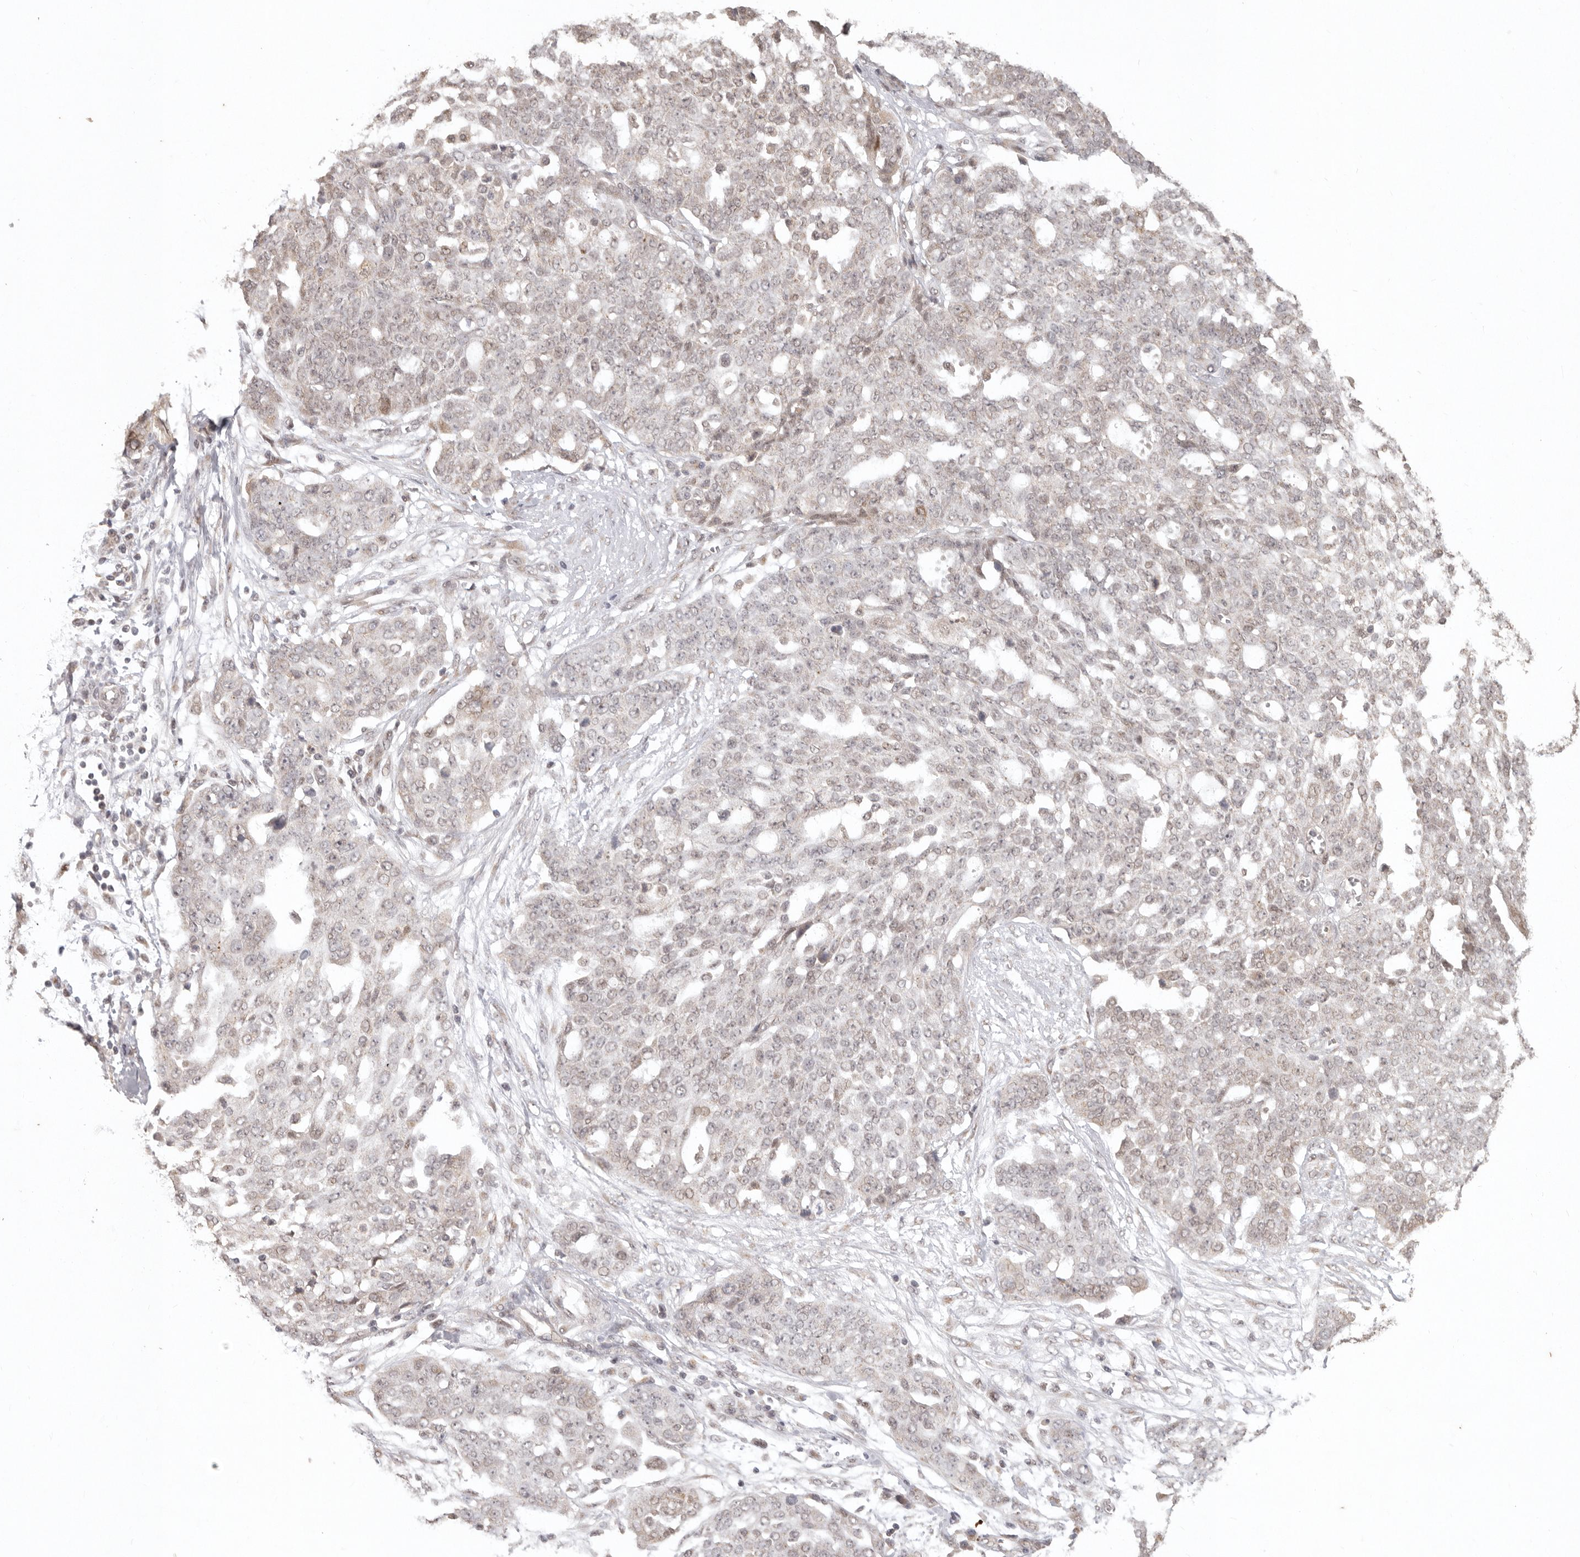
{"staining": {"intensity": "weak", "quantity": "25%-75%", "location": "nuclear"}, "tissue": "ovarian cancer", "cell_type": "Tumor cells", "image_type": "cancer", "snomed": [{"axis": "morphology", "description": "Cystadenocarcinoma, serous, NOS"}, {"axis": "topography", "description": "Soft tissue"}, {"axis": "topography", "description": "Ovary"}], "caption": "Human ovarian cancer stained for a protein (brown) displays weak nuclear positive positivity in approximately 25%-75% of tumor cells.", "gene": "LRRC75A", "patient": {"sex": "female", "age": 57}}